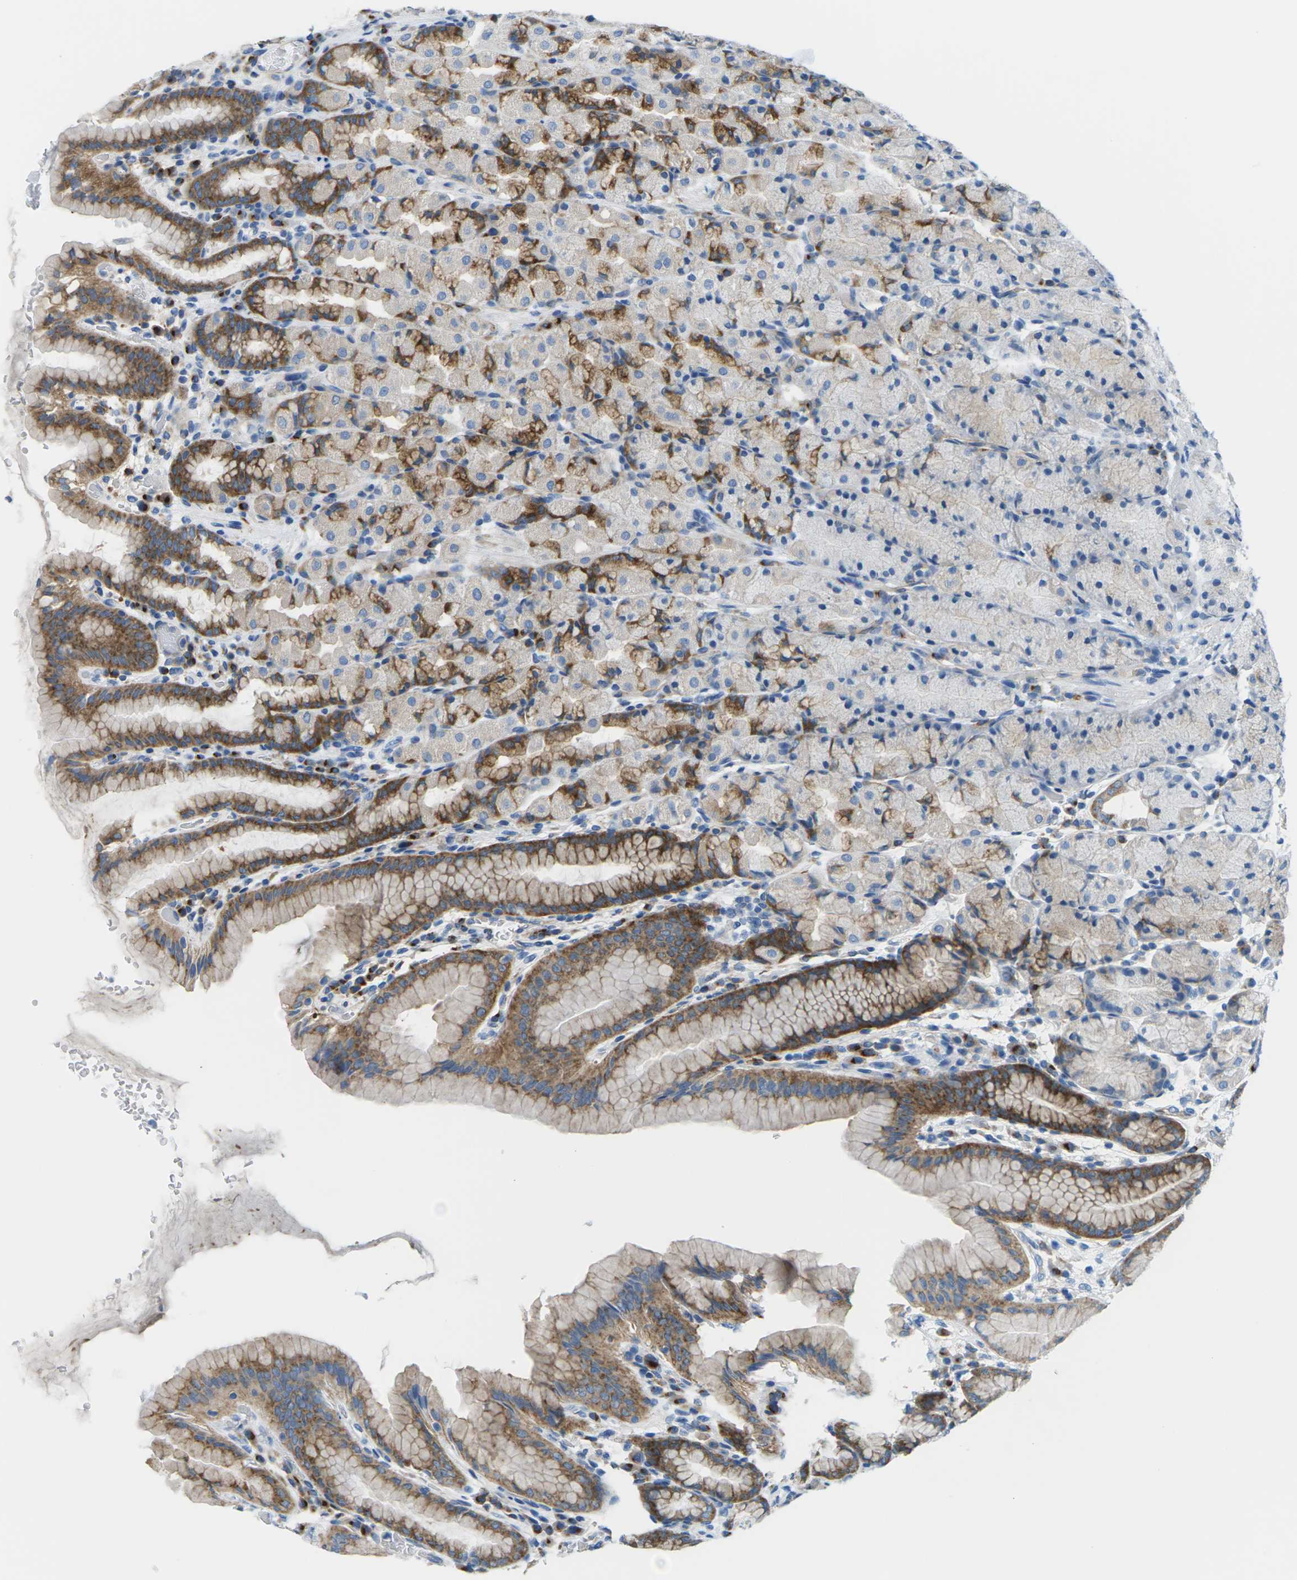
{"staining": {"intensity": "strong", "quantity": "25%-75%", "location": "cytoplasmic/membranous"}, "tissue": "stomach", "cell_type": "Glandular cells", "image_type": "normal", "snomed": [{"axis": "morphology", "description": "Normal tissue, NOS"}, {"axis": "topography", "description": "Stomach, upper"}], "caption": "Stomach stained with immunohistochemistry reveals strong cytoplasmic/membranous expression in about 25%-75% of glandular cells. The protein of interest is stained brown, and the nuclei are stained in blue (DAB (3,3'-diaminobenzidine) IHC with brightfield microscopy, high magnification).", "gene": "SYNGR2", "patient": {"sex": "male", "age": 68}}